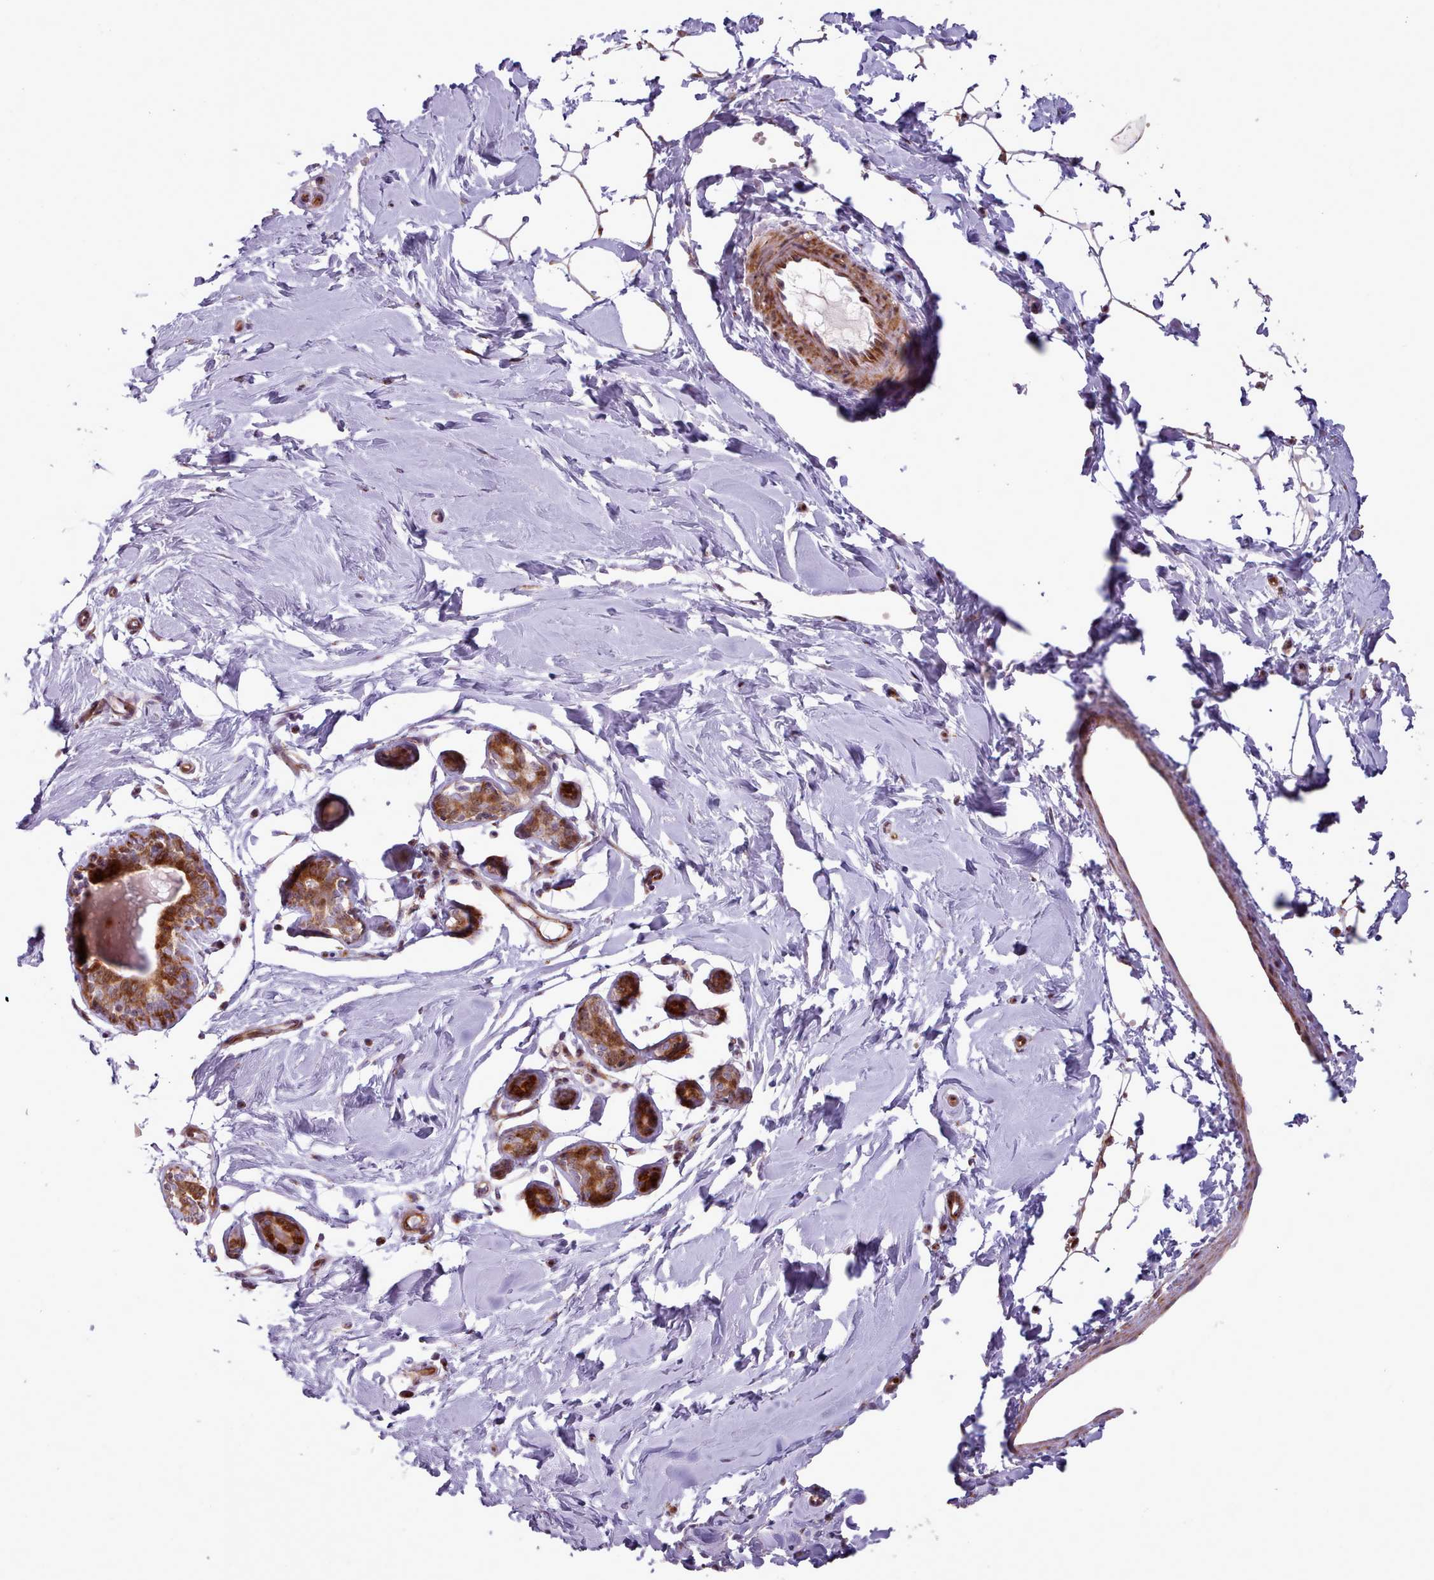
{"staining": {"intensity": "moderate", "quantity": "<25%", "location": "cytoplasmic/membranous"}, "tissue": "breast", "cell_type": "Adipocytes", "image_type": "normal", "snomed": [{"axis": "morphology", "description": "Normal tissue, NOS"}, {"axis": "topography", "description": "Breast"}], "caption": "This histopathology image exhibits immunohistochemistry (IHC) staining of unremarkable breast, with low moderate cytoplasmic/membranous staining in approximately <25% of adipocytes.", "gene": "PPP3R1", "patient": {"sex": "female", "age": 23}}